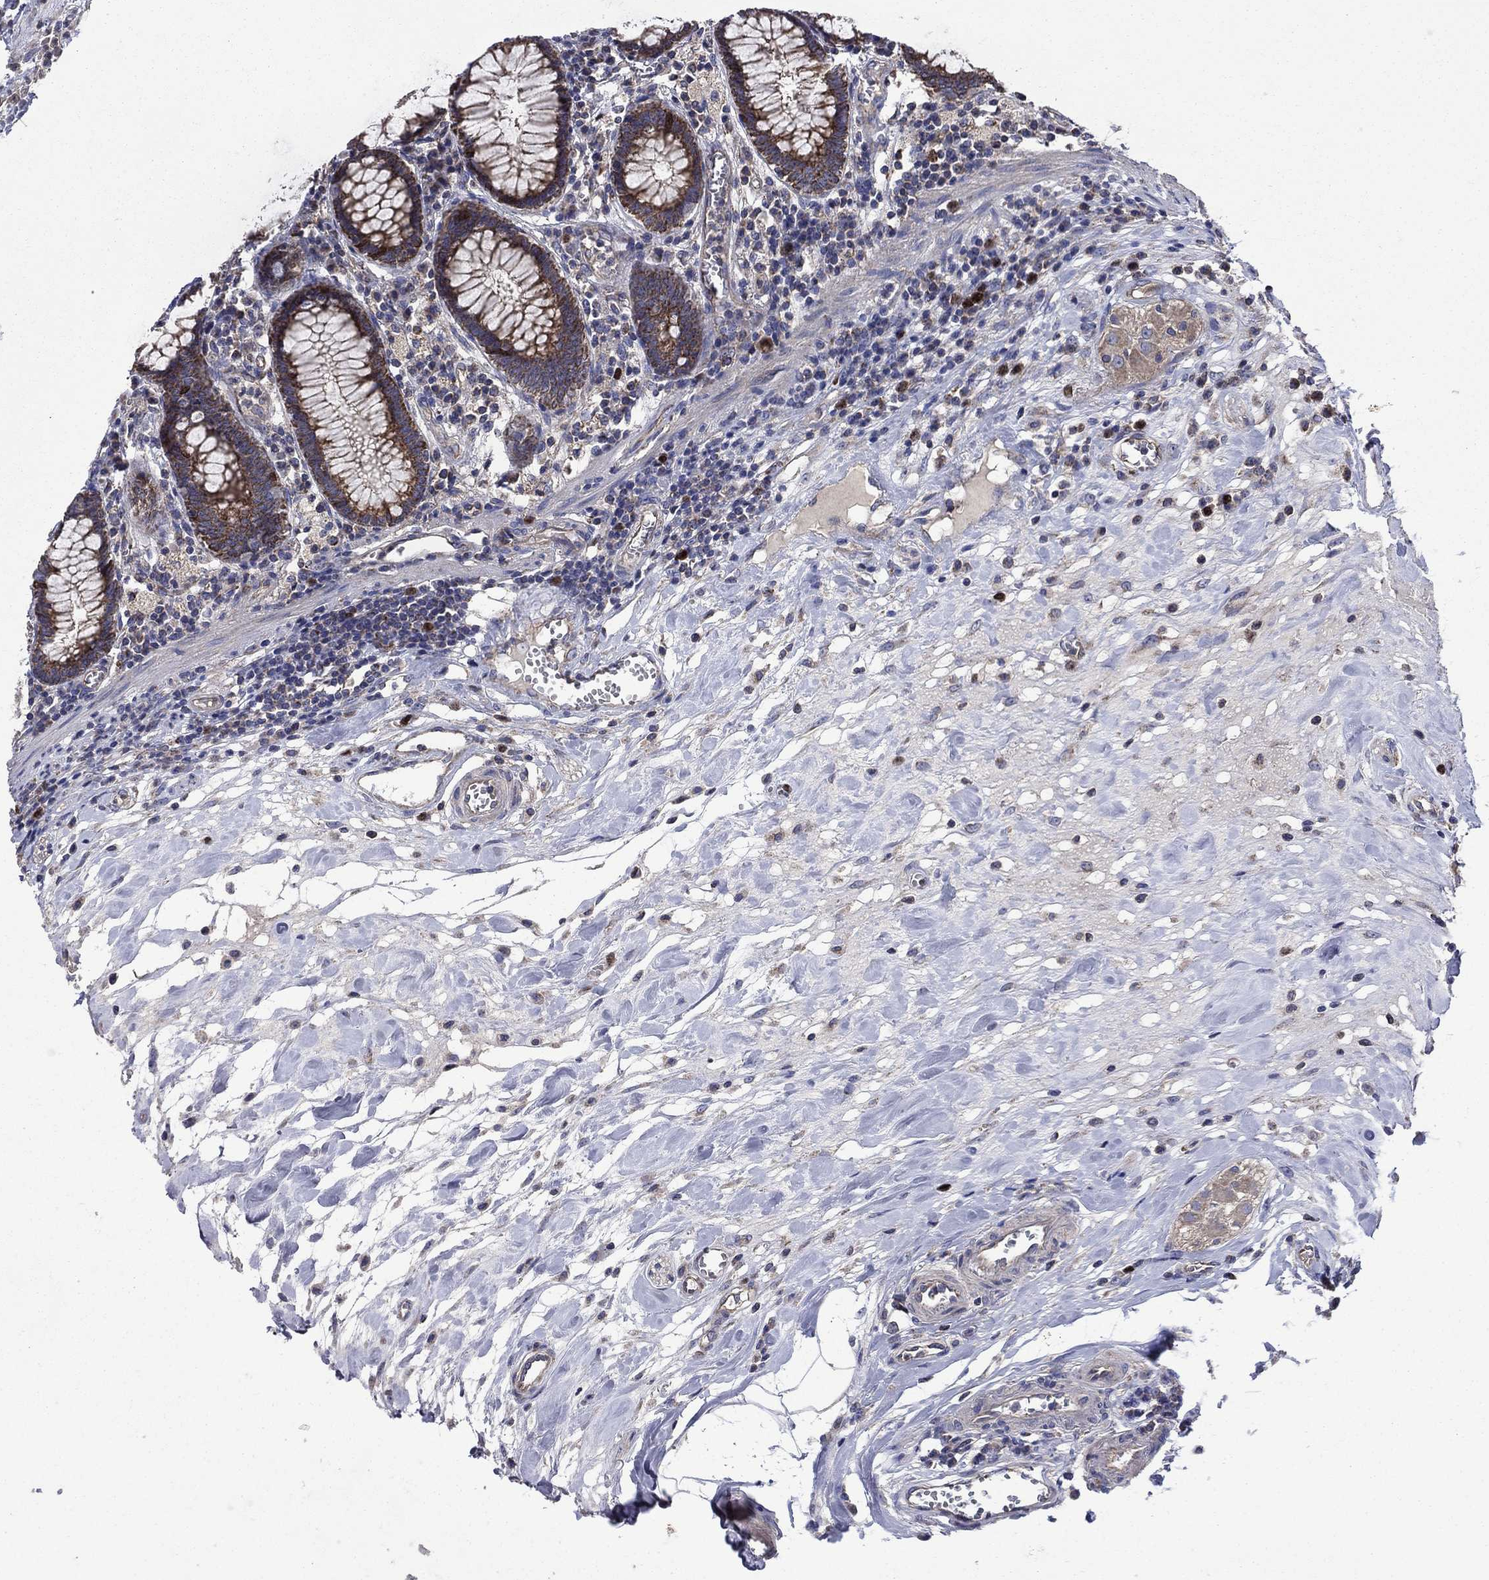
{"staining": {"intensity": "negative", "quantity": "none", "location": "none"}, "tissue": "colon", "cell_type": "Endothelial cells", "image_type": "normal", "snomed": [{"axis": "morphology", "description": "Normal tissue, NOS"}, {"axis": "topography", "description": "Colon"}], "caption": "Protein analysis of unremarkable colon shows no significant expression in endothelial cells.", "gene": "KIF22", "patient": {"sex": "male", "age": 65}}